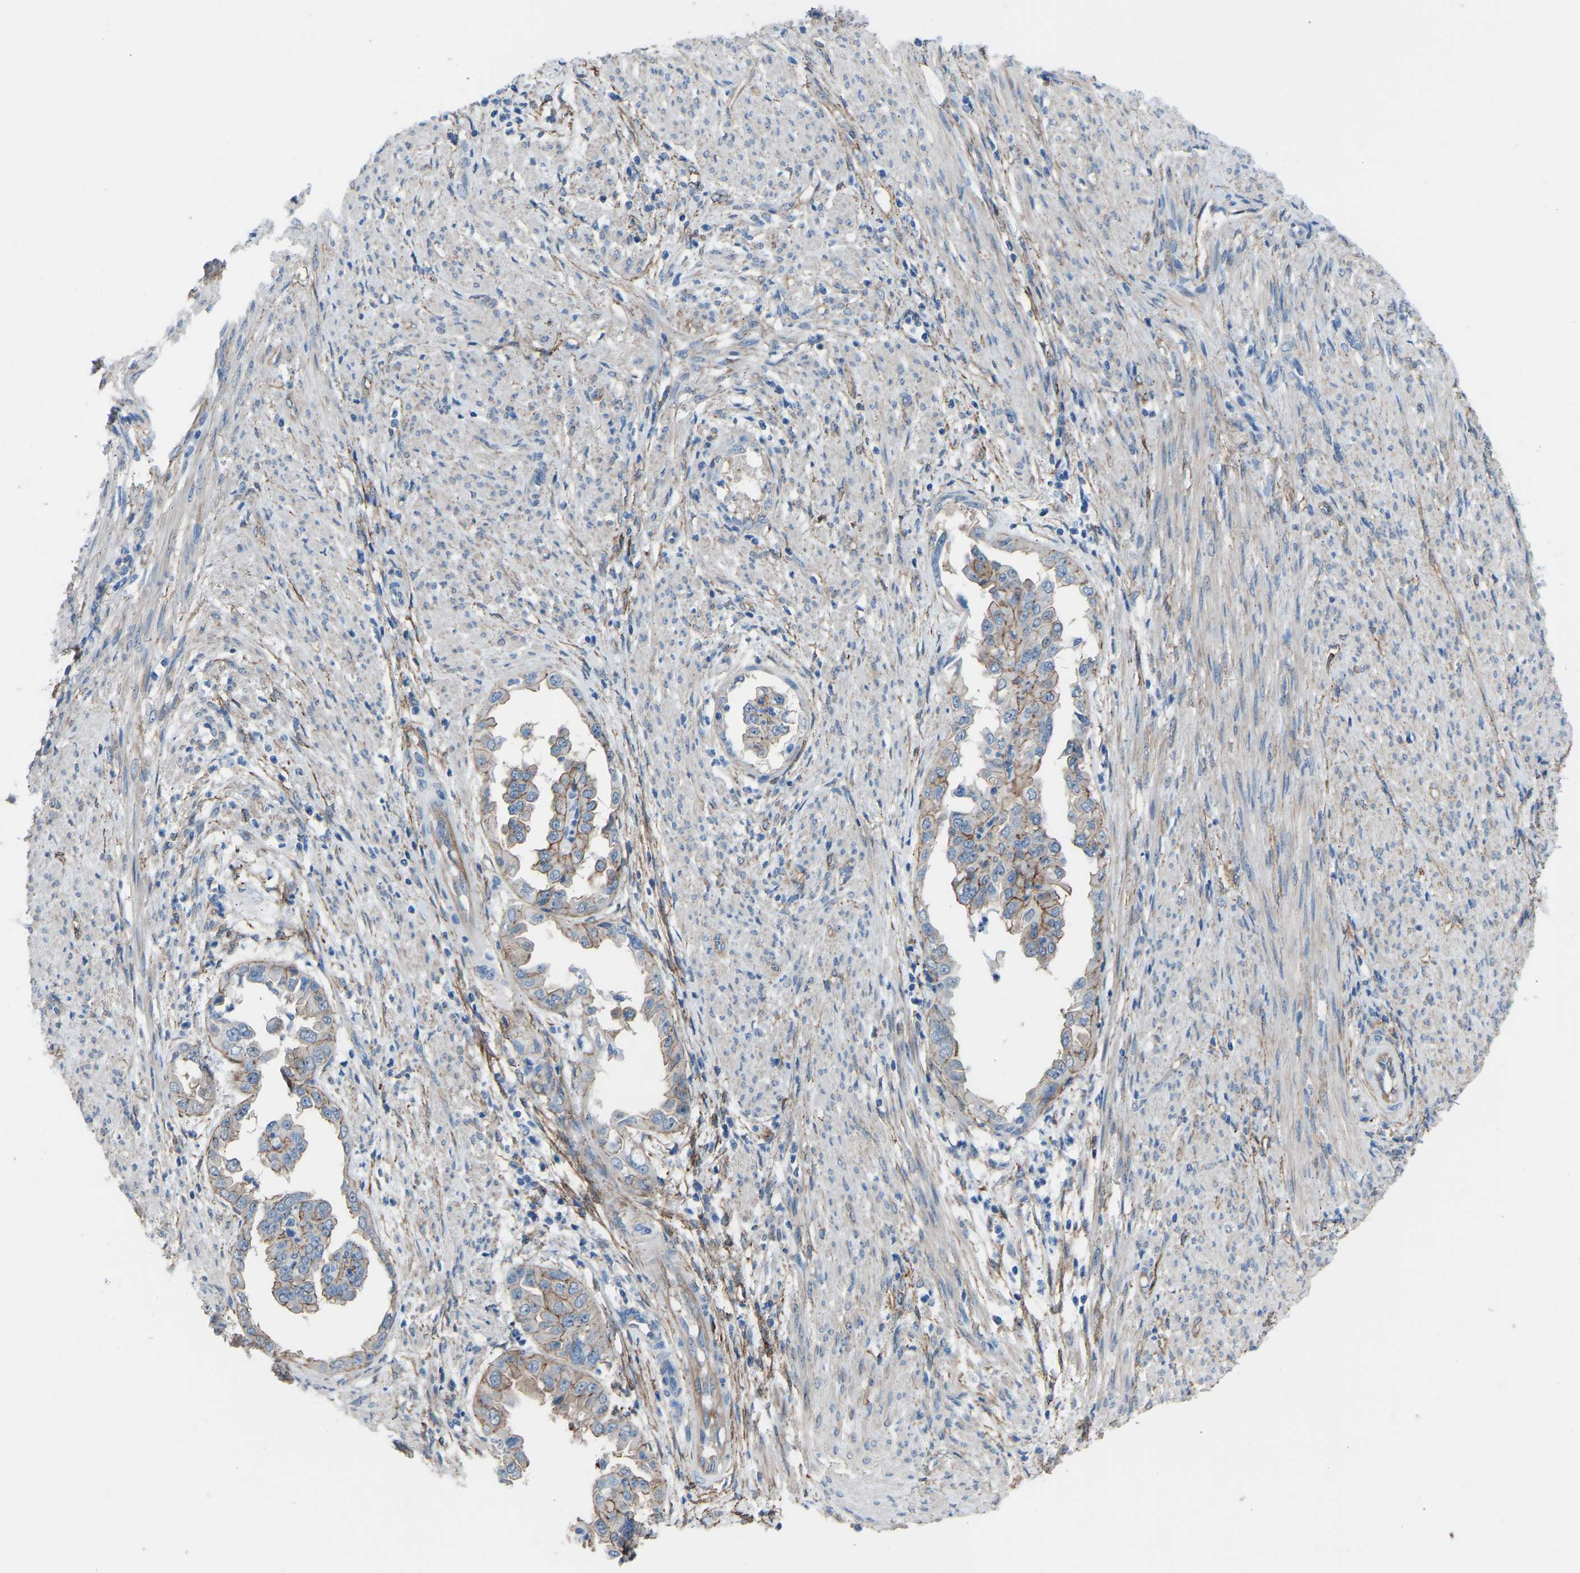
{"staining": {"intensity": "moderate", "quantity": "25%-75%", "location": "cytoplasmic/membranous"}, "tissue": "endometrial cancer", "cell_type": "Tumor cells", "image_type": "cancer", "snomed": [{"axis": "morphology", "description": "Adenocarcinoma, NOS"}, {"axis": "topography", "description": "Endometrium"}], "caption": "Endometrial cancer tissue exhibits moderate cytoplasmic/membranous positivity in approximately 25%-75% of tumor cells", "gene": "MYH10", "patient": {"sex": "female", "age": 85}}